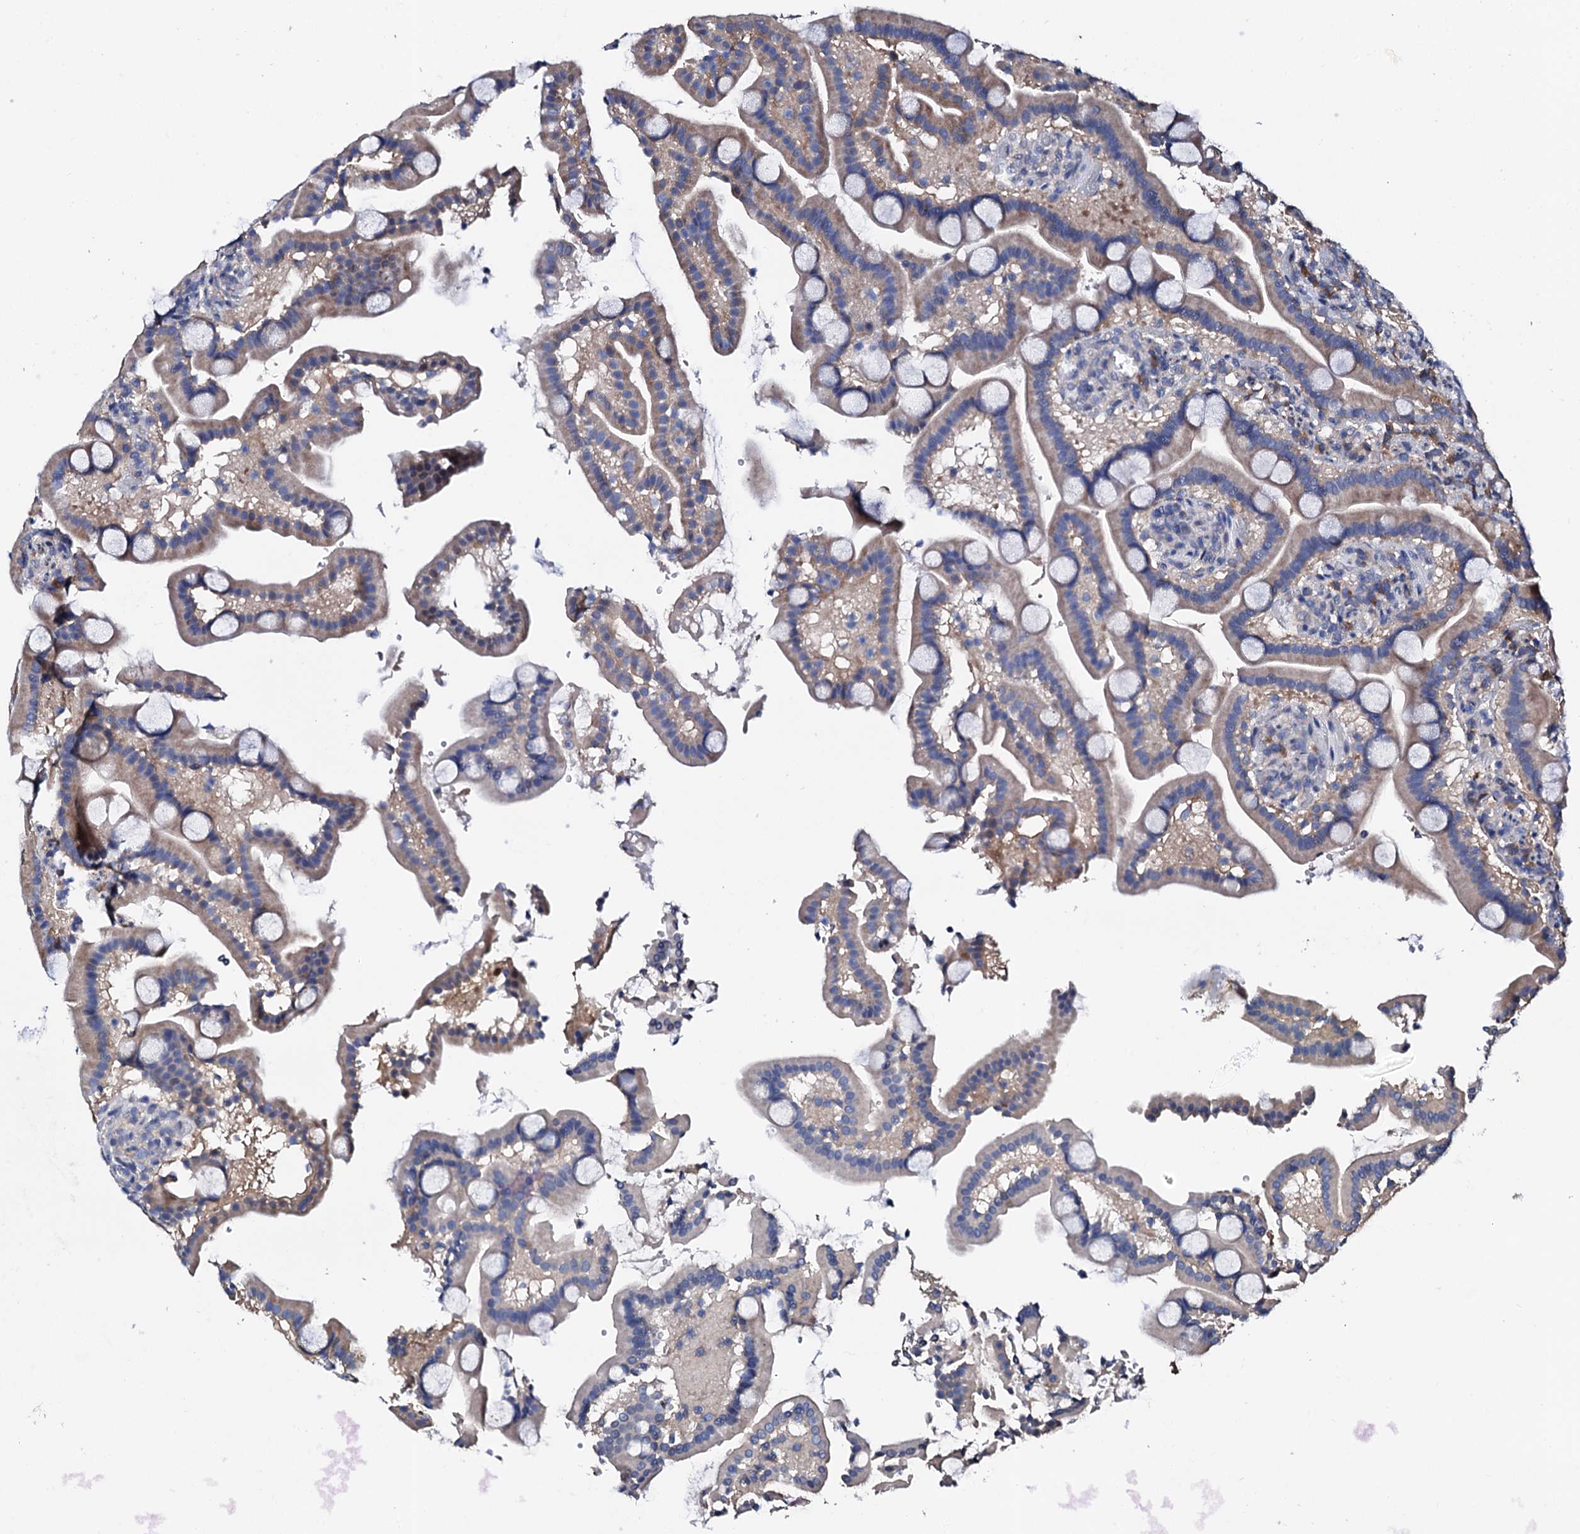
{"staining": {"intensity": "moderate", "quantity": "25%-75%", "location": "cytoplasmic/membranous"}, "tissue": "duodenum", "cell_type": "Glandular cells", "image_type": "normal", "snomed": [{"axis": "morphology", "description": "Normal tissue, NOS"}, {"axis": "topography", "description": "Duodenum"}], "caption": "Protein expression by immunohistochemistry reveals moderate cytoplasmic/membranous expression in about 25%-75% of glandular cells in unremarkable duodenum.", "gene": "NUP58", "patient": {"sex": "male", "age": 55}}